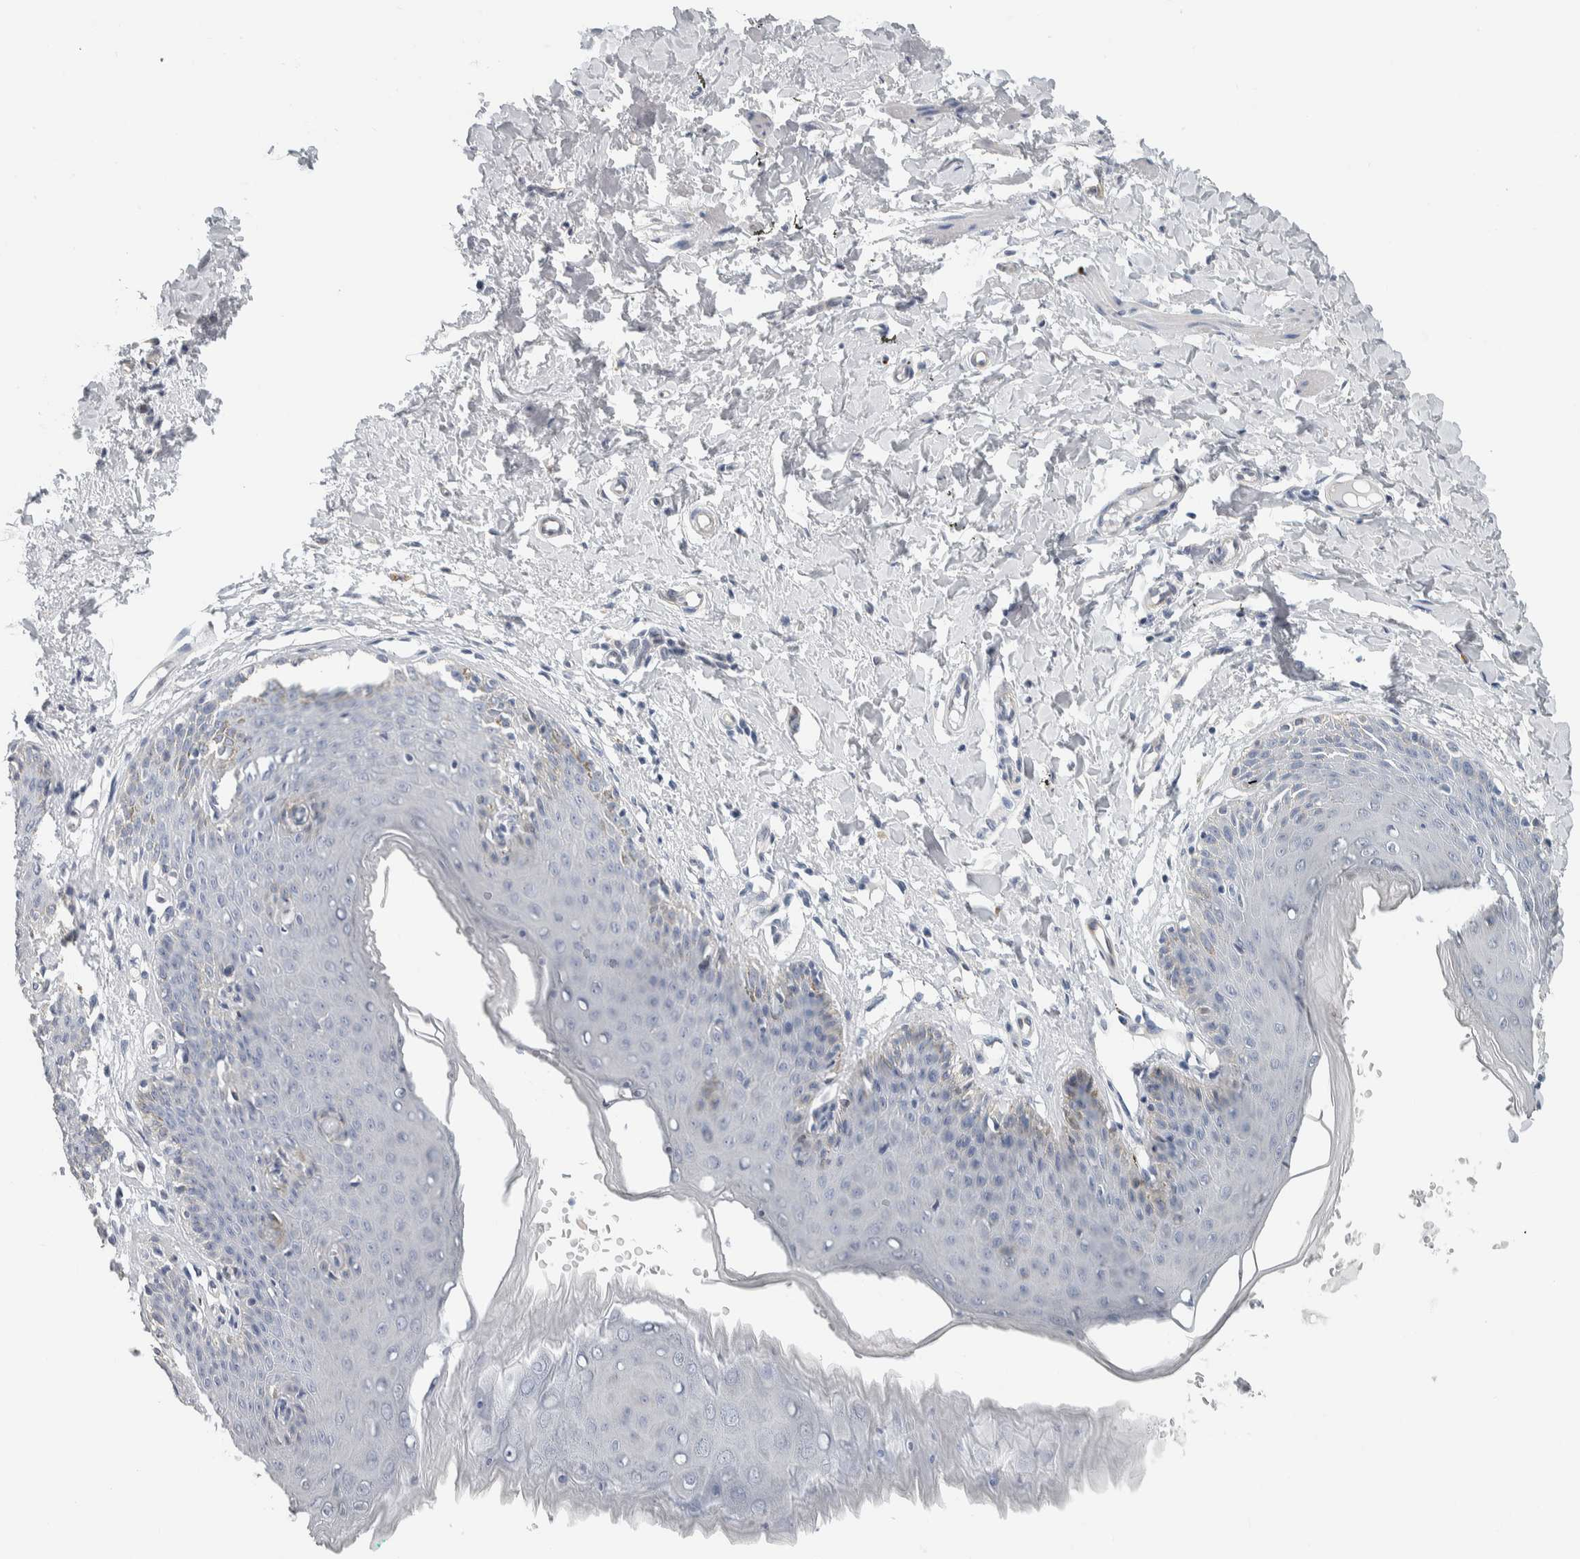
{"staining": {"intensity": "weak", "quantity": "<25%", "location": "cytoplasmic/membranous"}, "tissue": "skin", "cell_type": "Epidermal cells", "image_type": "normal", "snomed": [{"axis": "morphology", "description": "Normal tissue, NOS"}, {"axis": "topography", "description": "Vulva"}], "caption": "Immunohistochemistry micrograph of unremarkable skin: skin stained with DAB exhibits no significant protein staining in epidermal cells.", "gene": "NEFM", "patient": {"sex": "female", "age": 66}}